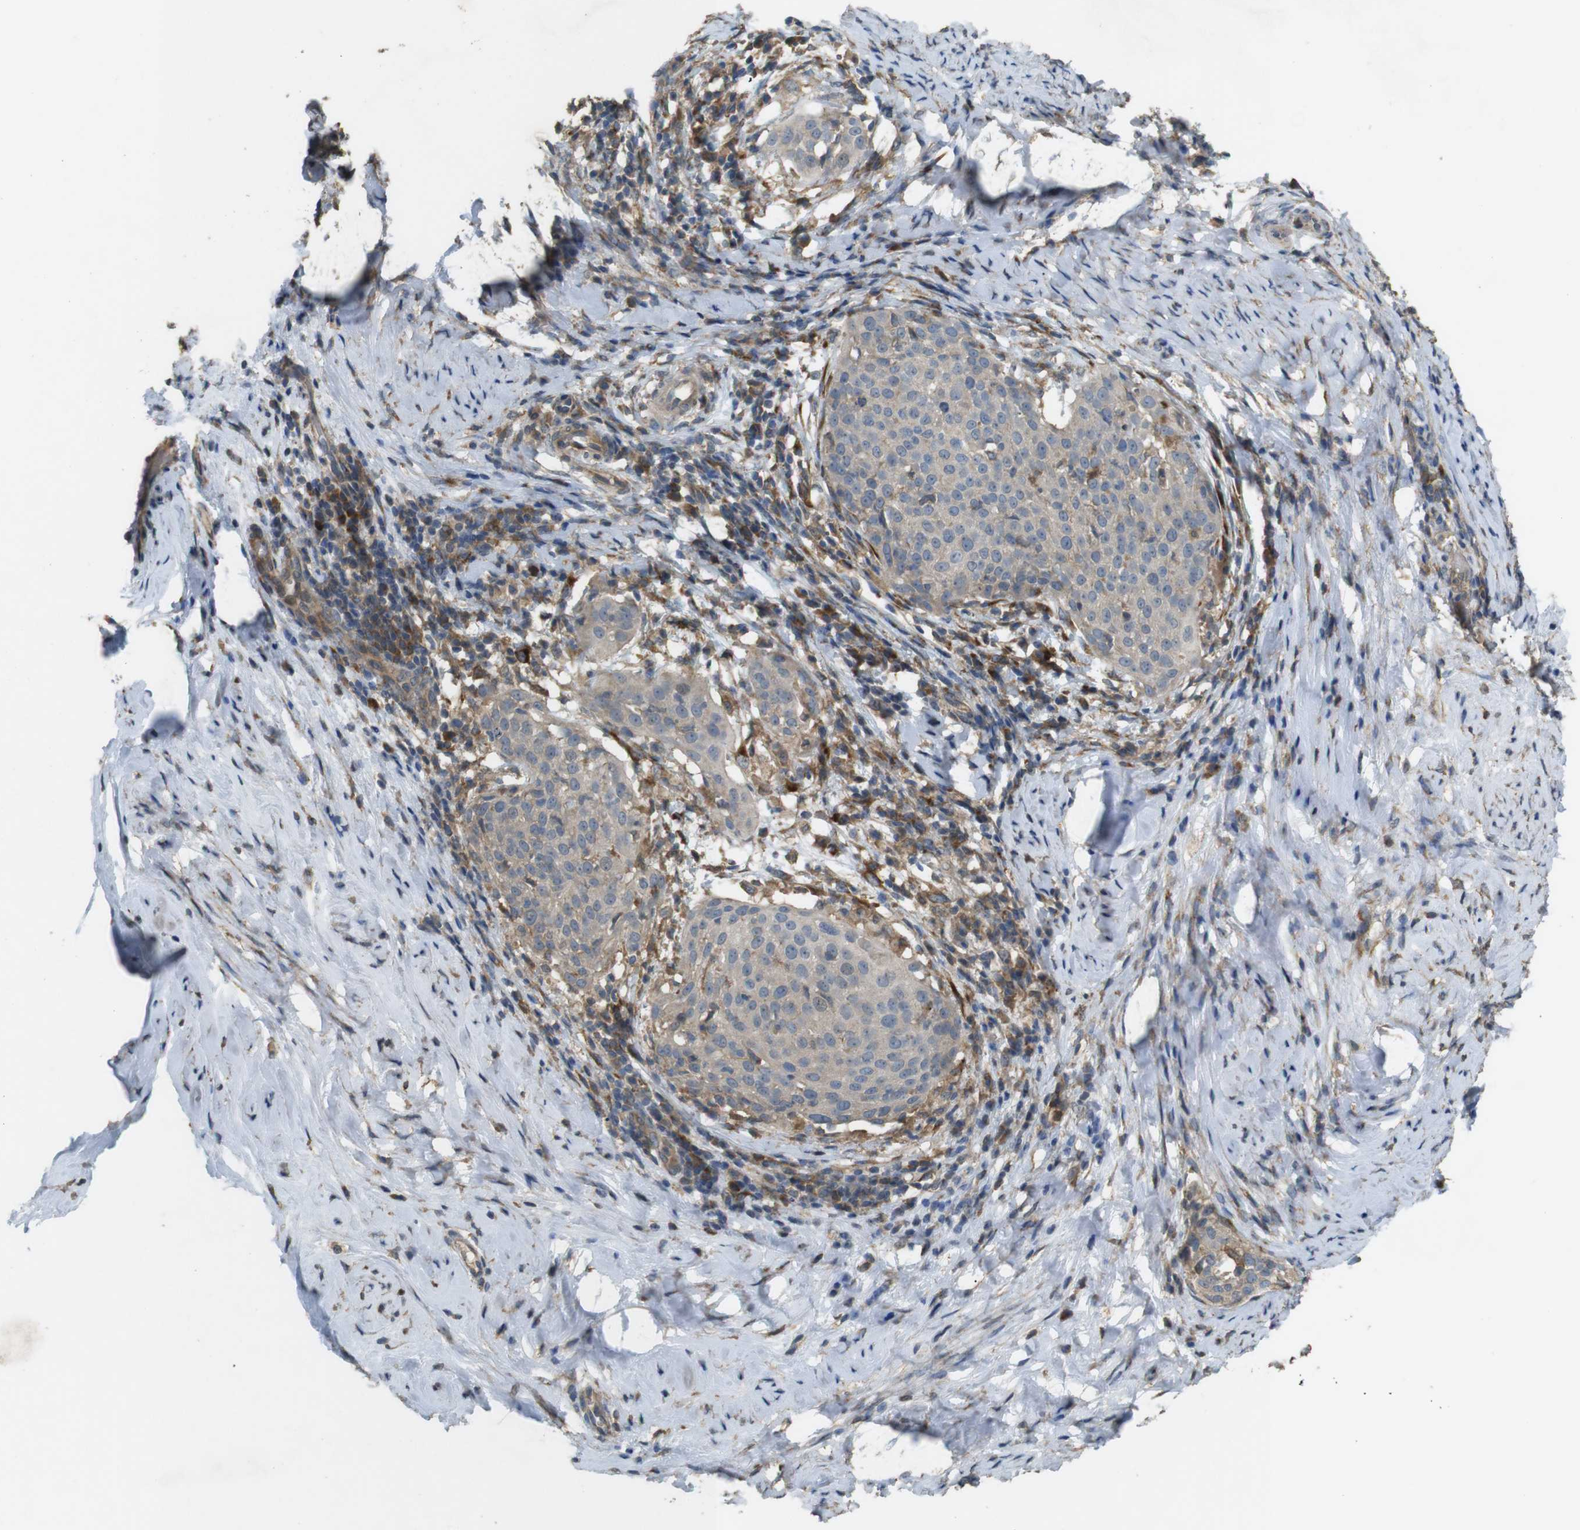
{"staining": {"intensity": "weak", "quantity": ">75%", "location": "cytoplasmic/membranous"}, "tissue": "cervical cancer", "cell_type": "Tumor cells", "image_type": "cancer", "snomed": [{"axis": "morphology", "description": "Squamous cell carcinoma, NOS"}, {"axis": "topography", "description": "Cervix"}], "caption": "Weak cytoplasmic/membranous staining for a protein is seen in about >75% of tumor cells of cervical cancer using immunohistochemistry (IHC).", "gene": "ARHGAP24", "patient": {"sex": "female", "age": 51}}